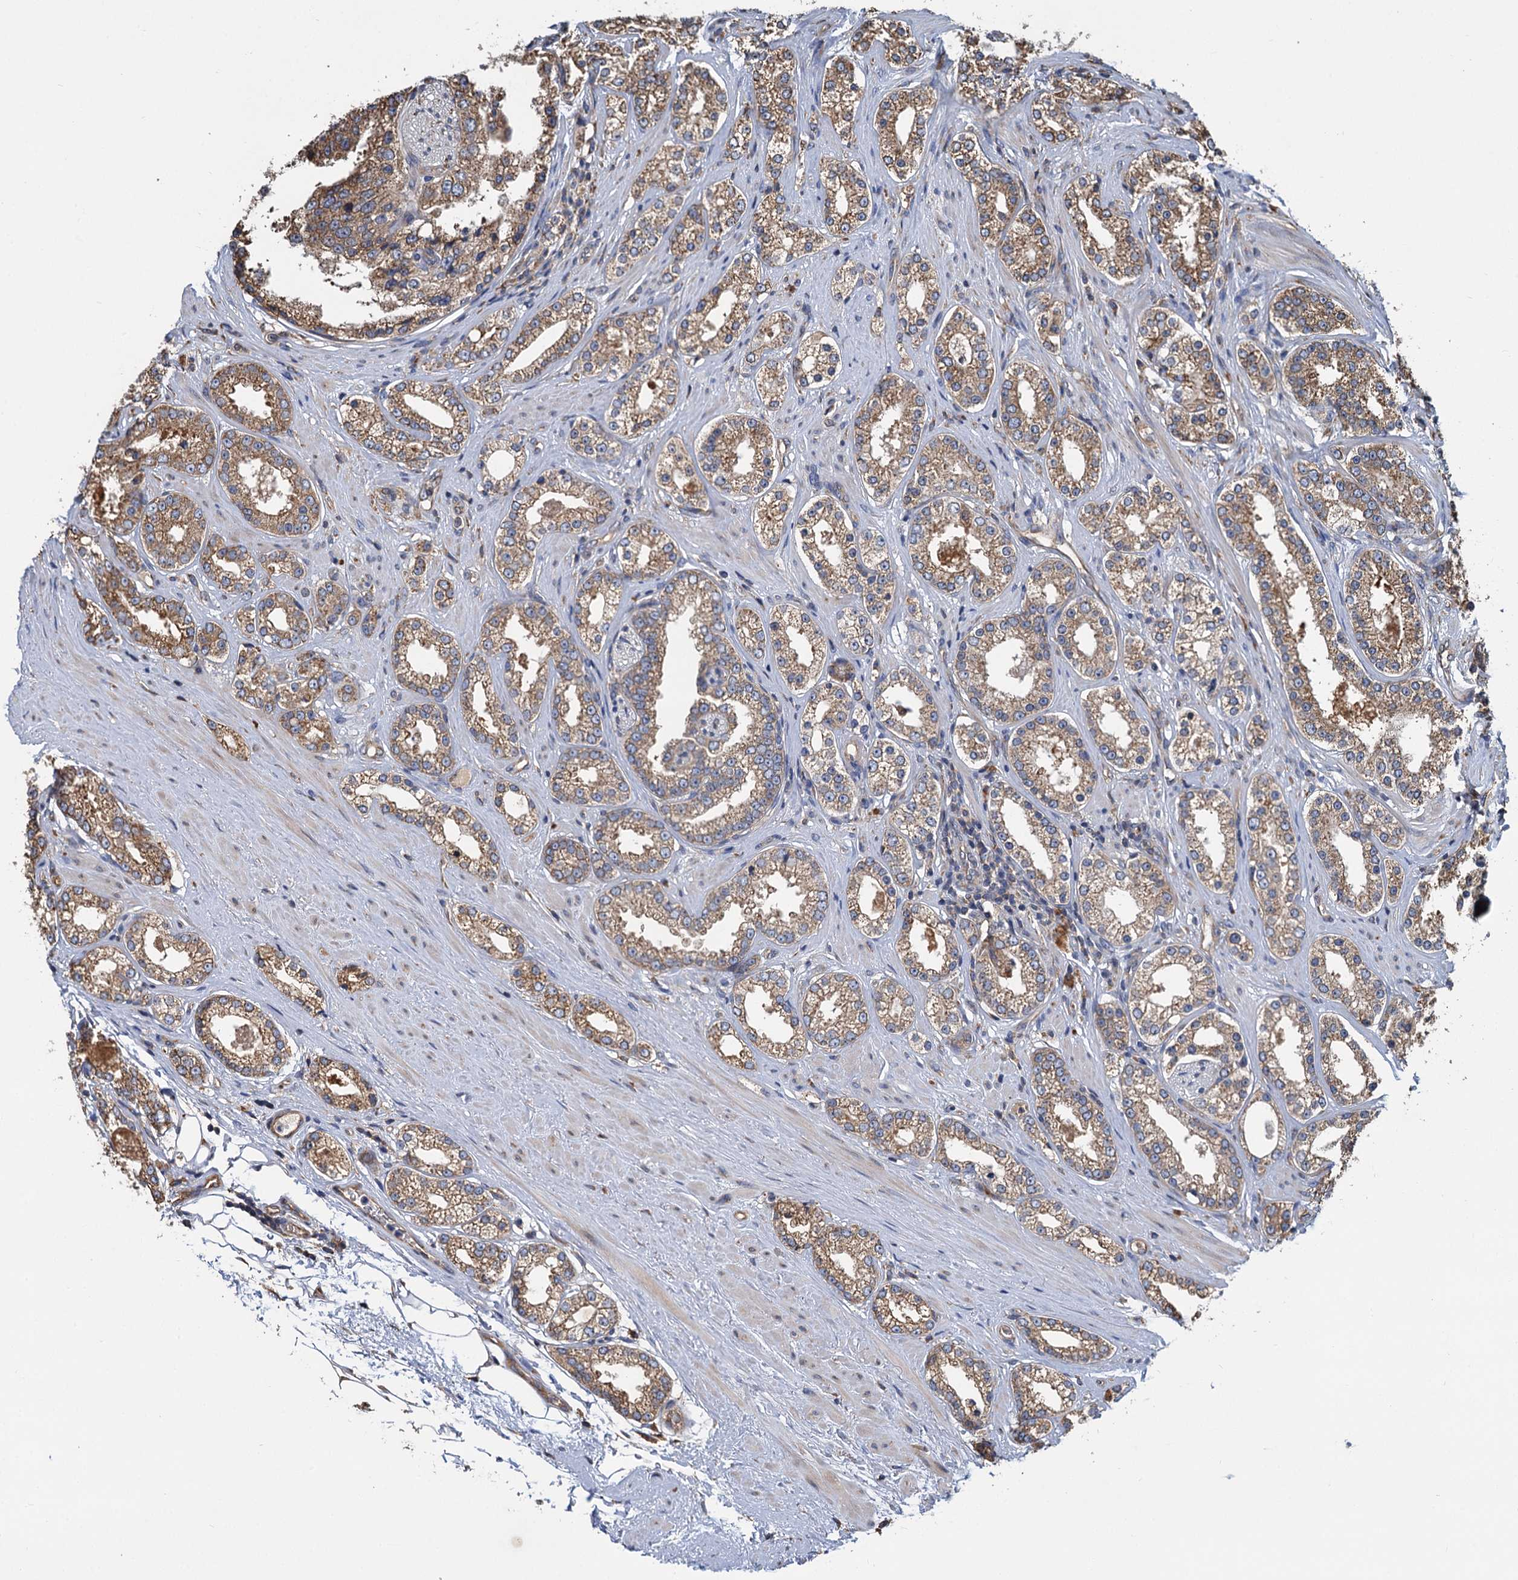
{"staining": {"intensity": "moderate", "quantity": ">75%", "location": "cytoplasmic/membranous"}, "tissue": "prostate cancer", "cell_type": "Tumor cells", "image_type": "cancer", "snomed": [{"axis": "morphology", "description": "Normal tissue, NOS"}, {"axis": "morphology", "description": "Adenocarcinoma, High grade"}, {"axis": "topography", "description": "Prostate"}], "caption": "High-power microscopy captured an immunohistochemistry image of prostate cancer, revealing moderate cytoplasmic/membranous staining in approximately >75% of tumor cells.", "gene": "LINS1", "patient": {"sex": "male", "age": 83}}